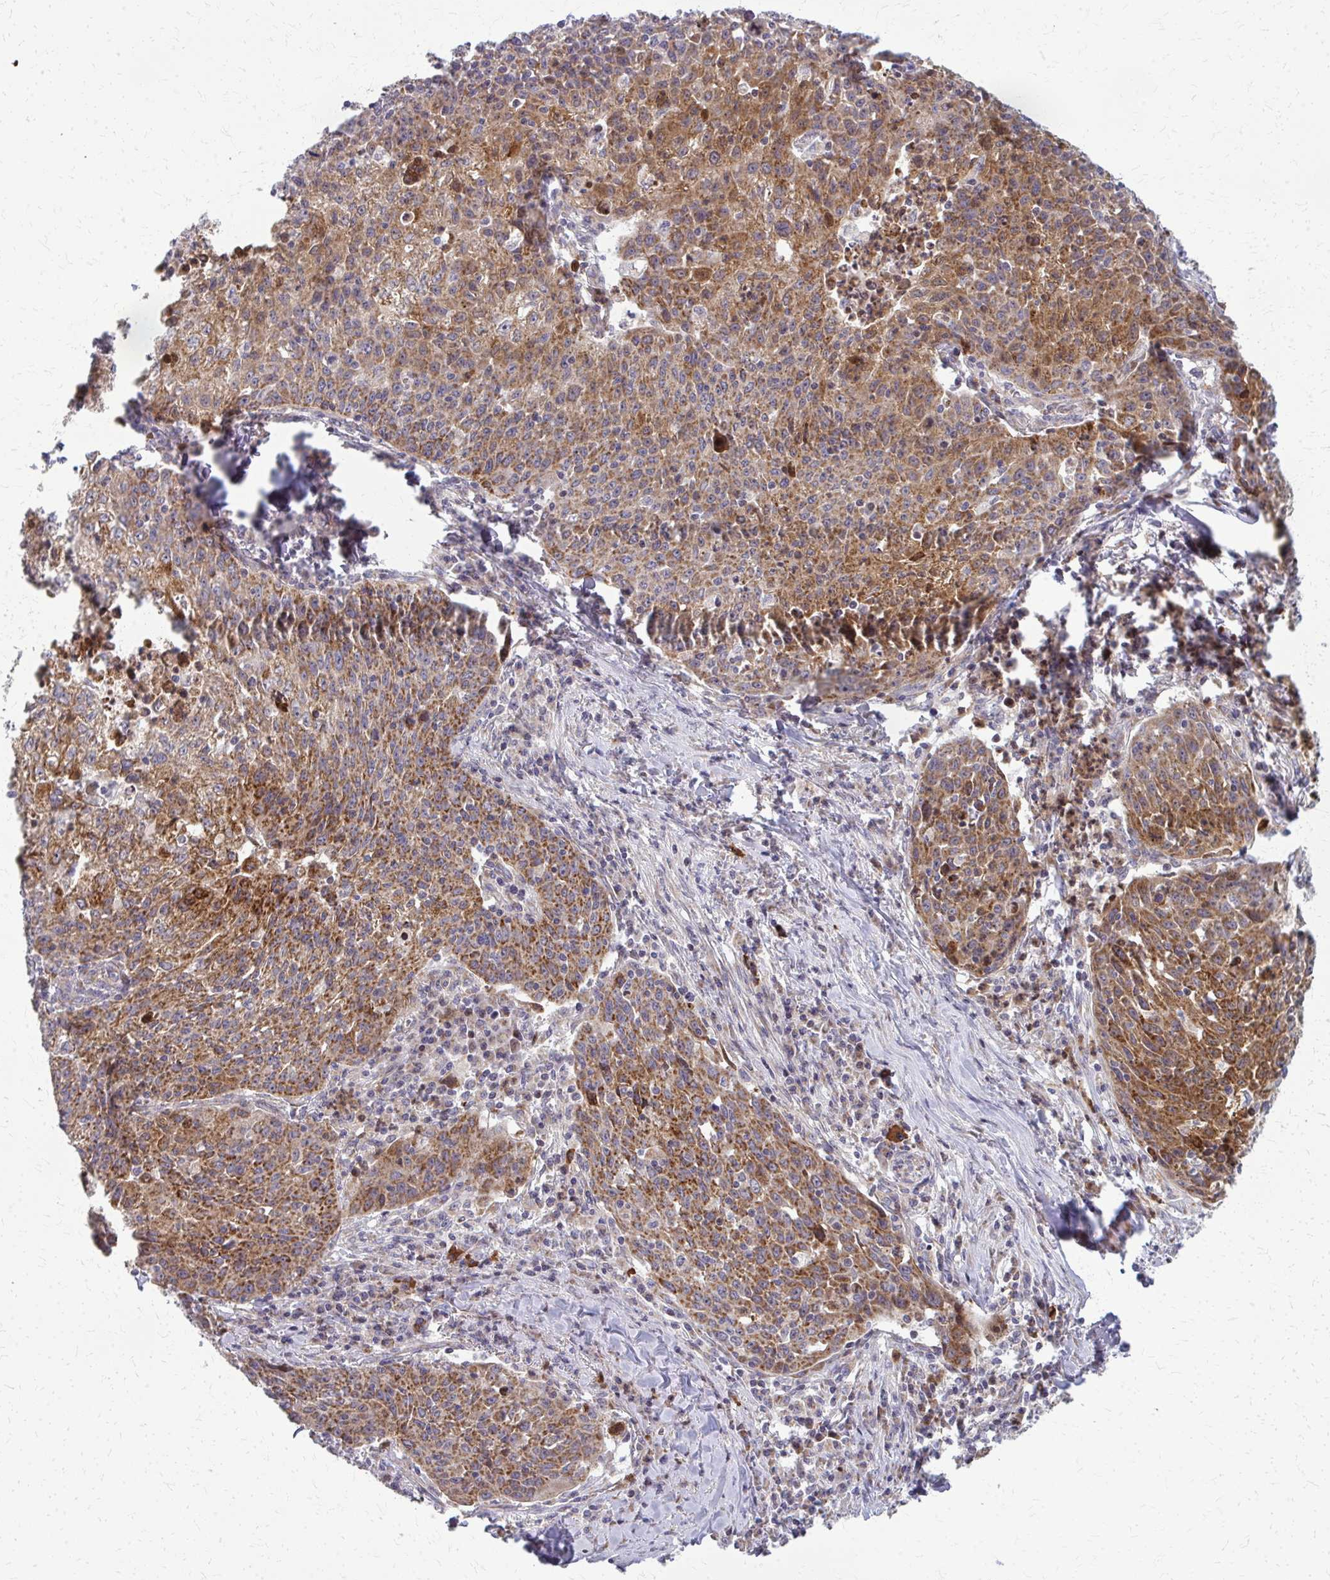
{"staining": {"intensity": "moderate", "quantity": ">75%", "location": "cytoplasmic/membranous"}, "tissue": "lung cancer", "cell_type": "Tumor cells", "image_type": "cancer", "snomed": [{"axis": "morphology", "description": "Squamous cell carcinoma, NOS"}, {"axis": "morphology", "description": "Squamous cell carcinoma, metastatic, NOS"}, {"axis": "topography", "description": "Bronchus"}, {"axis": "topography", "description": "Lung"}], "caption": "Human lung squamous cell carcinoma stained with a brown dye shows moderate cytoplasmic/membranous positive expression in about >75% of tumor cells.", "gene": "MCCC1", "patient": {"sex": "male", "age": 62}}